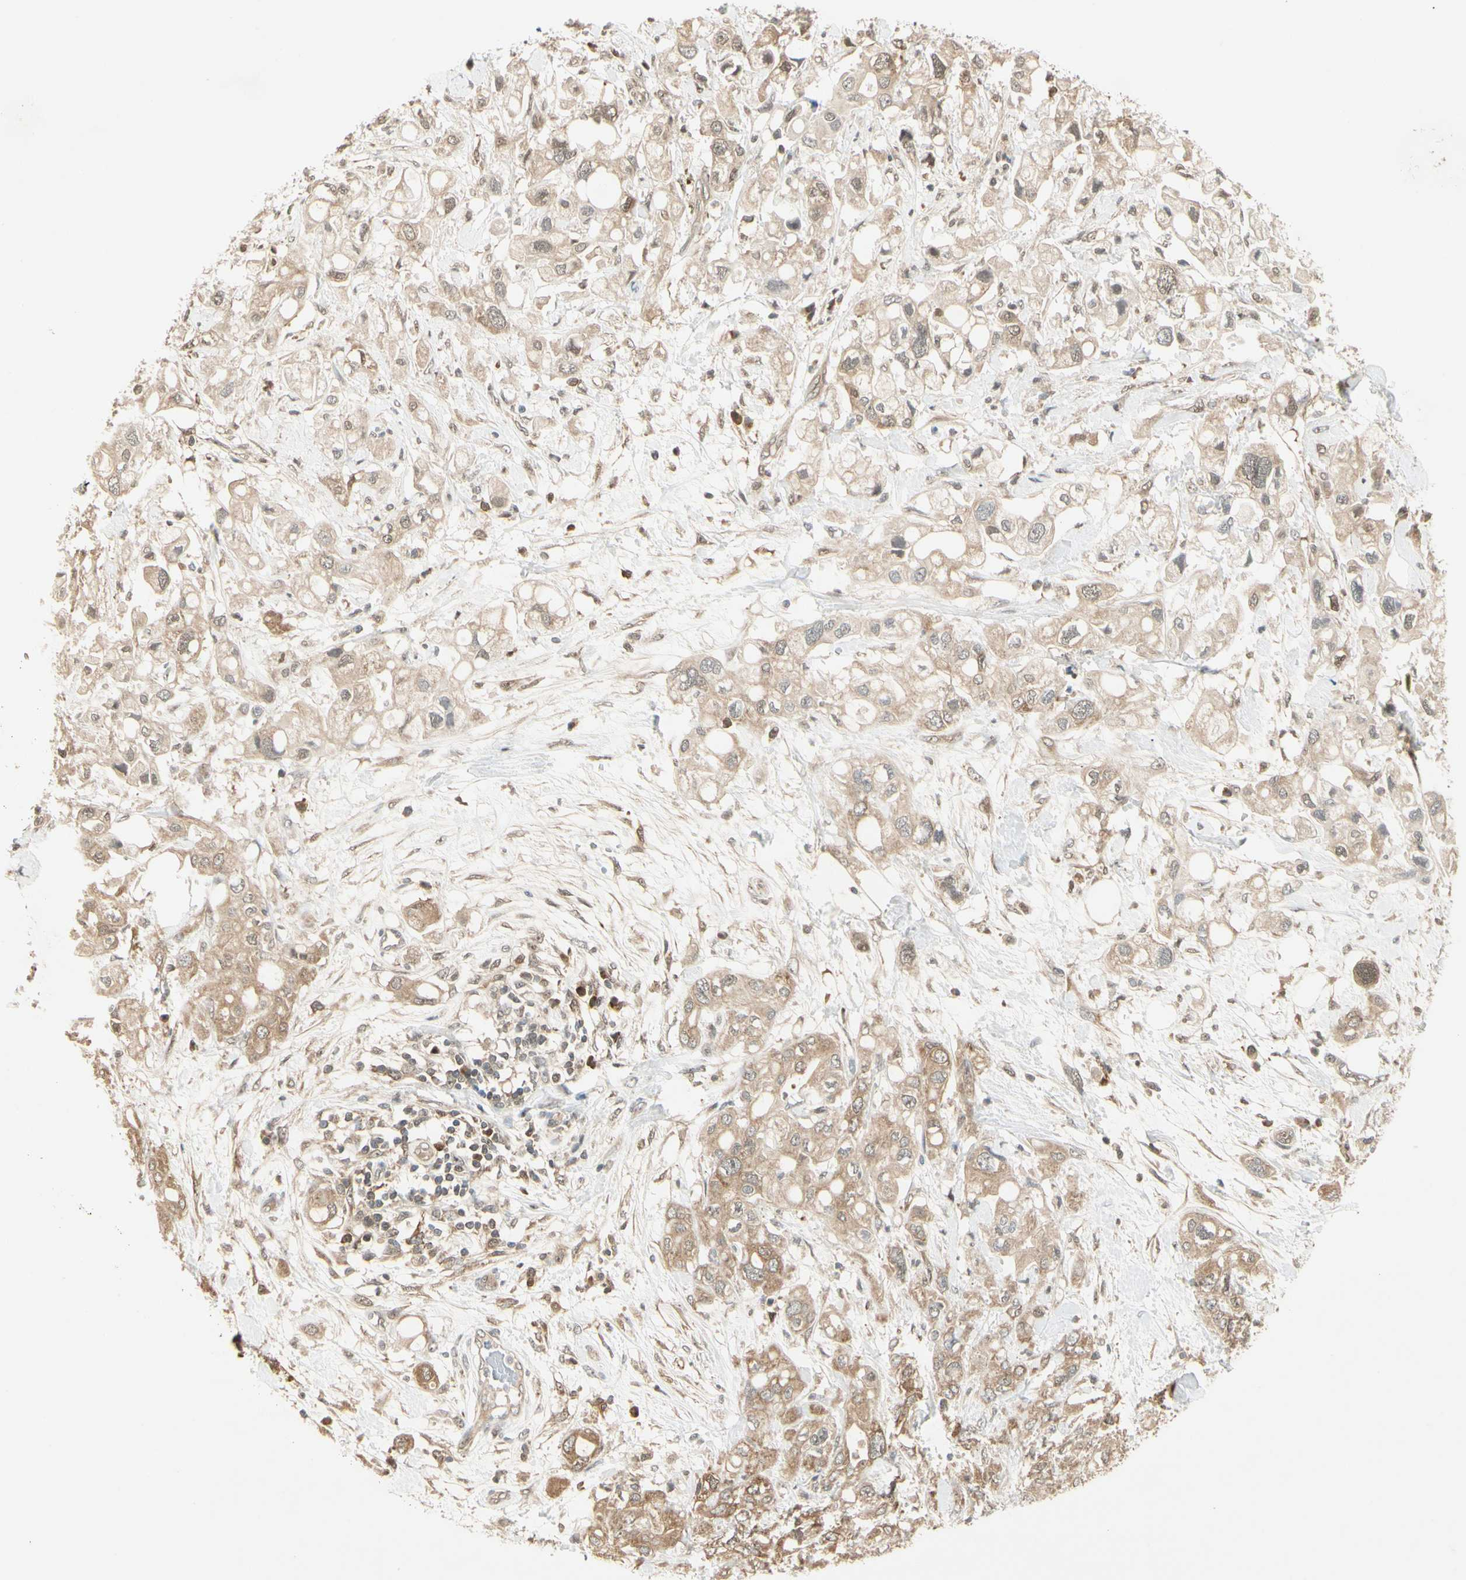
{"staining": {"intensity": "weak", "quantity": "<25%", "location": "cytoplasmic/membranous"}, "tissue": "pancreatic cancer", "cell_type": "Tumor cells", "image_type": "cancer", "snomed": [{"axis": "morphology", "description": "Adenocarcinoma, NOS"}, {"axis": "topography", "description": "Pancreas"}], "caption": "There is no significant staining in tumor cells of adenocarcinoma (pancreatic).", "gene": "IPO5", "patient": {"sex": "female", "age": 56}}